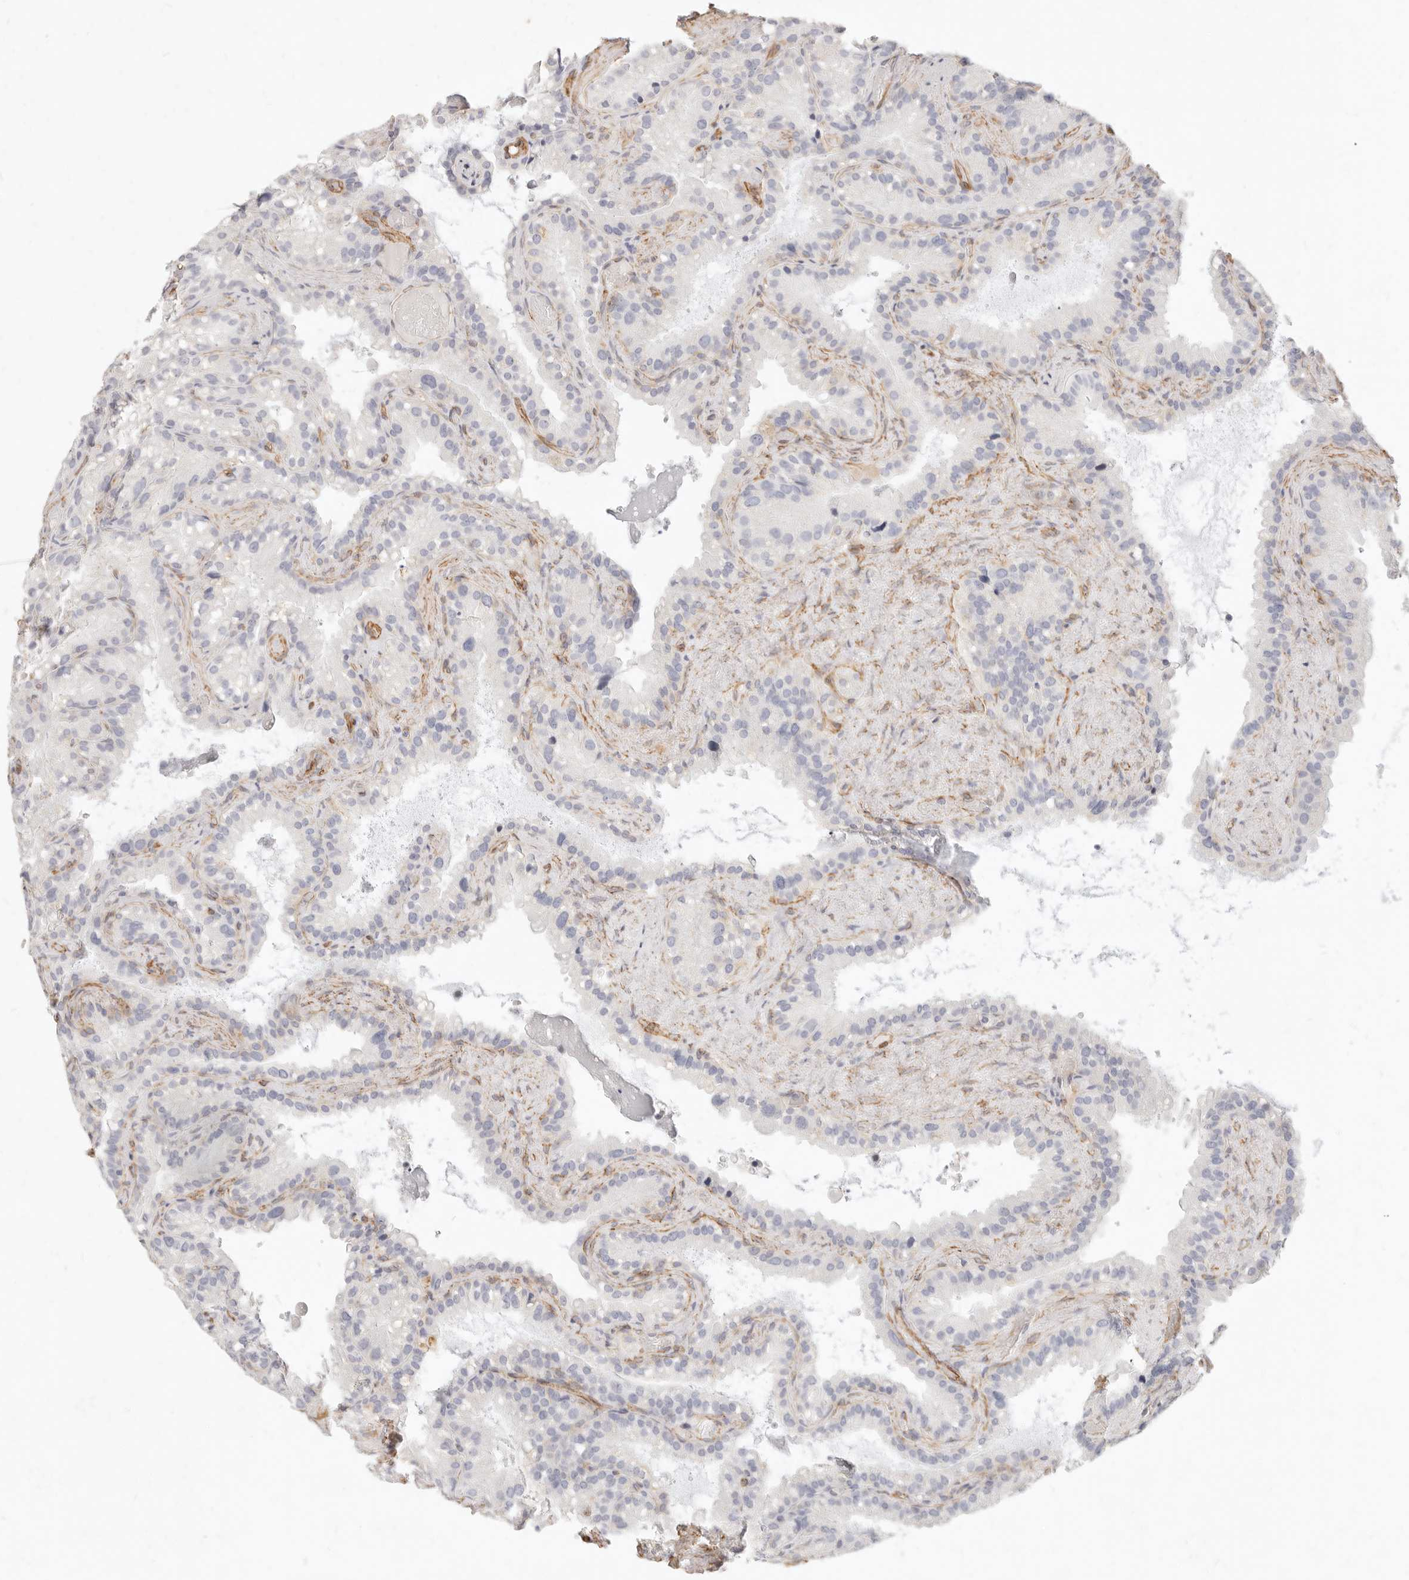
{"staining": {"intensity": "negative", "quantity": "none", "location": "none"}, "tissue": "seminal vesicle", "cell_type": "Glandular cells", "image_type": "normal", "snomed": [{"axis": "morphology", "description": "Normal tissue, NOS"}, {"axis": "topography", "description": "Prostate"}, {"axis": "topography", "description": "Seminal veicle"}], "caption": "This is a histopathology image of IHC staining of unremarkable seminal vesicle, which shows no staining in glandular cells. (Brightfield microscopy of DAB (3,3'-diaminobenzidine) immunohistochemistry at high magnification).", "gene": "NUS1", "patient": {"sex": "male", "age": 68}}